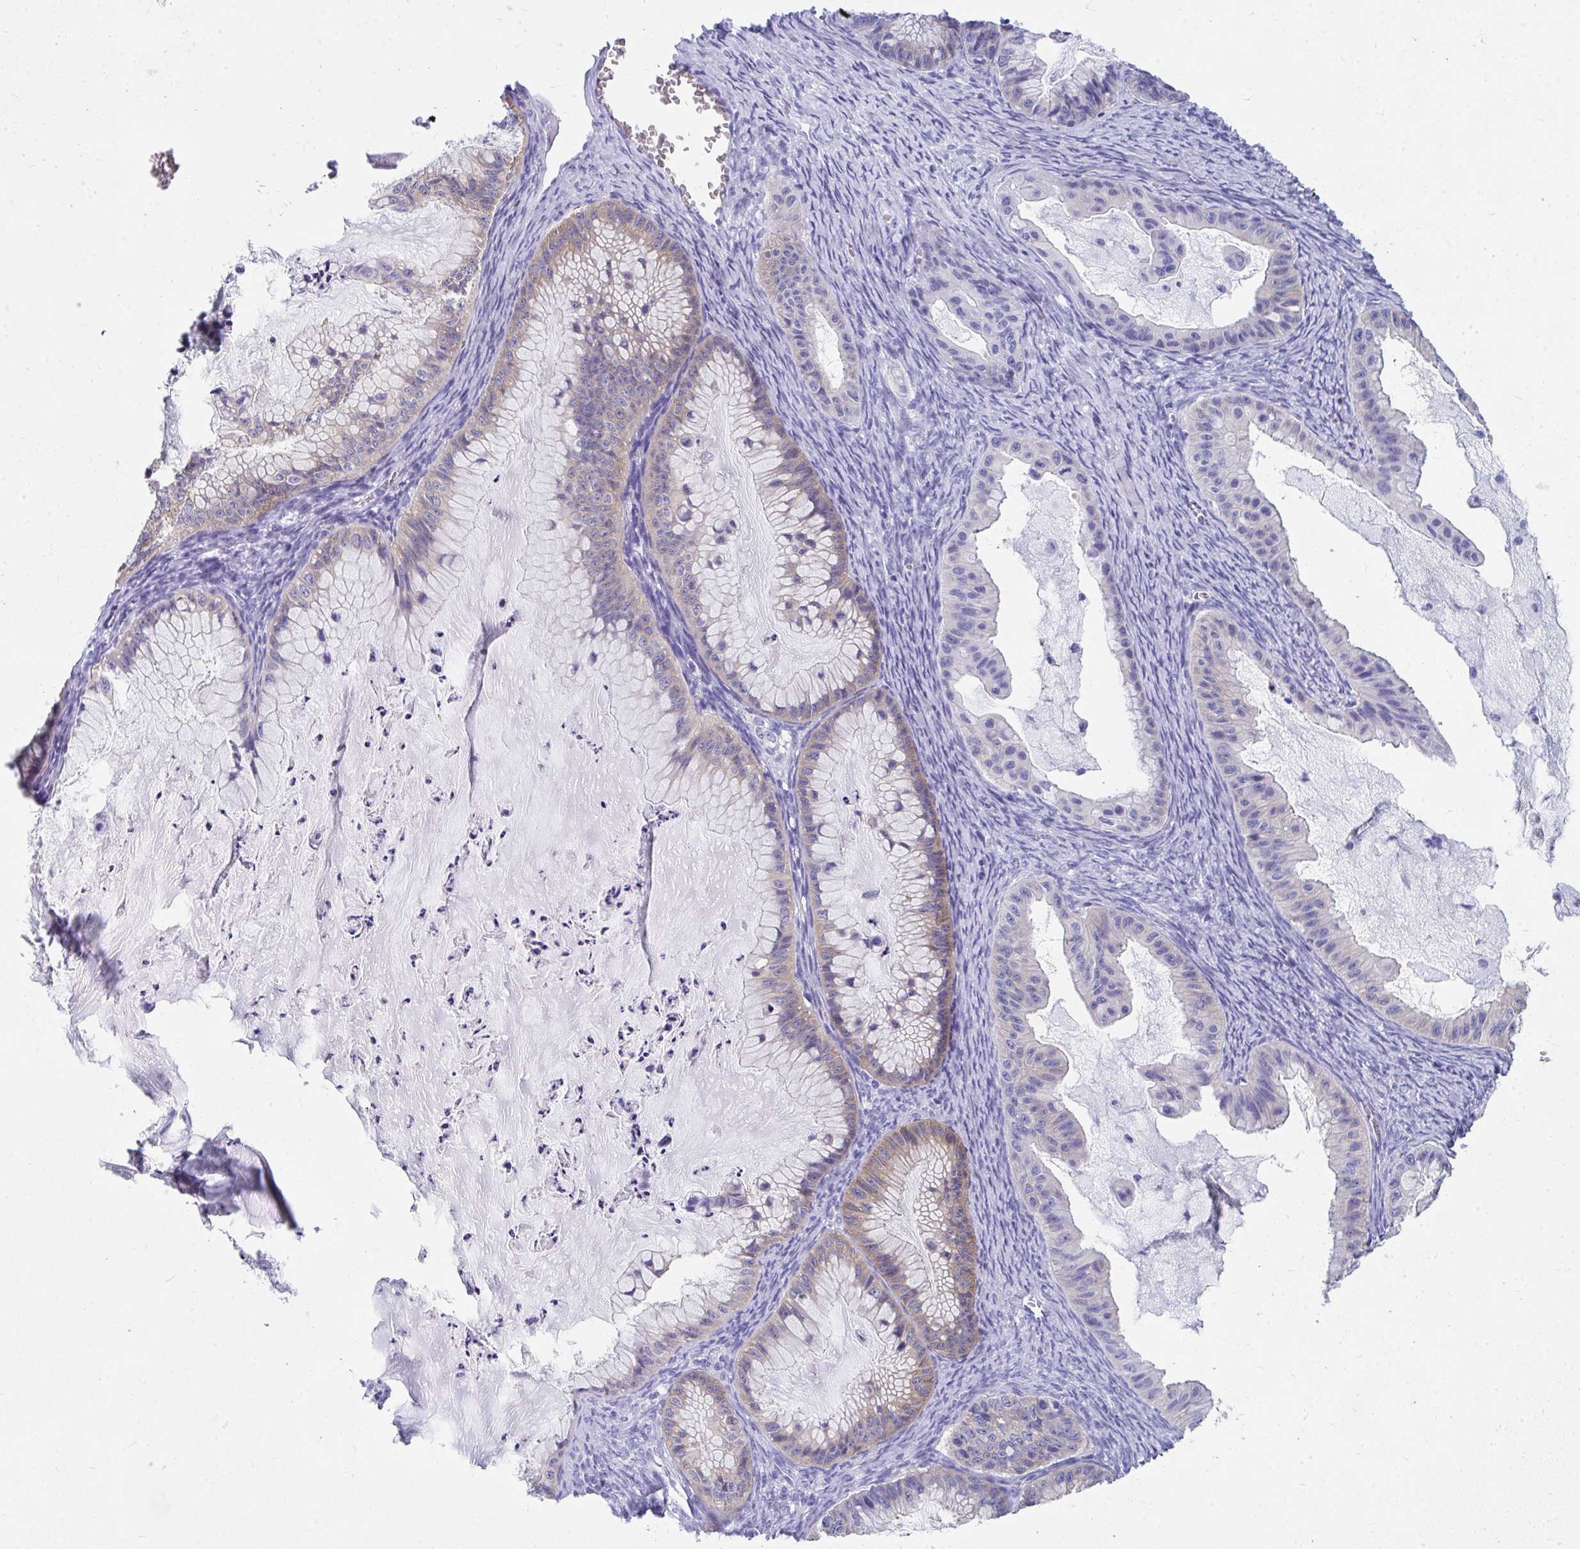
{"staining": {"intensity": "negative", "quantity": "none", "location": "none"}, "tissue": "ovarian cancer", "cell_type": "Tumor cells", "image_type": "cancer", "snomed": [{"axis": "morphology", "description": "Cystadenocarcinoma, mucinous, NOS"}, {"axis": "topography", "description": "Ovary"}], "caption": "This image is of ovarian mucinous cystadenocarcinoma stained with IHC to label a protein in brown with the nuclei are counter-stained blue. There is no staining in tumor cells. (DAB (3,3'-diaminobenzidine) IHC with hematoxylin counter stain).", "gene": "HGD", "patient": {"sex": "female", "age": 72}}